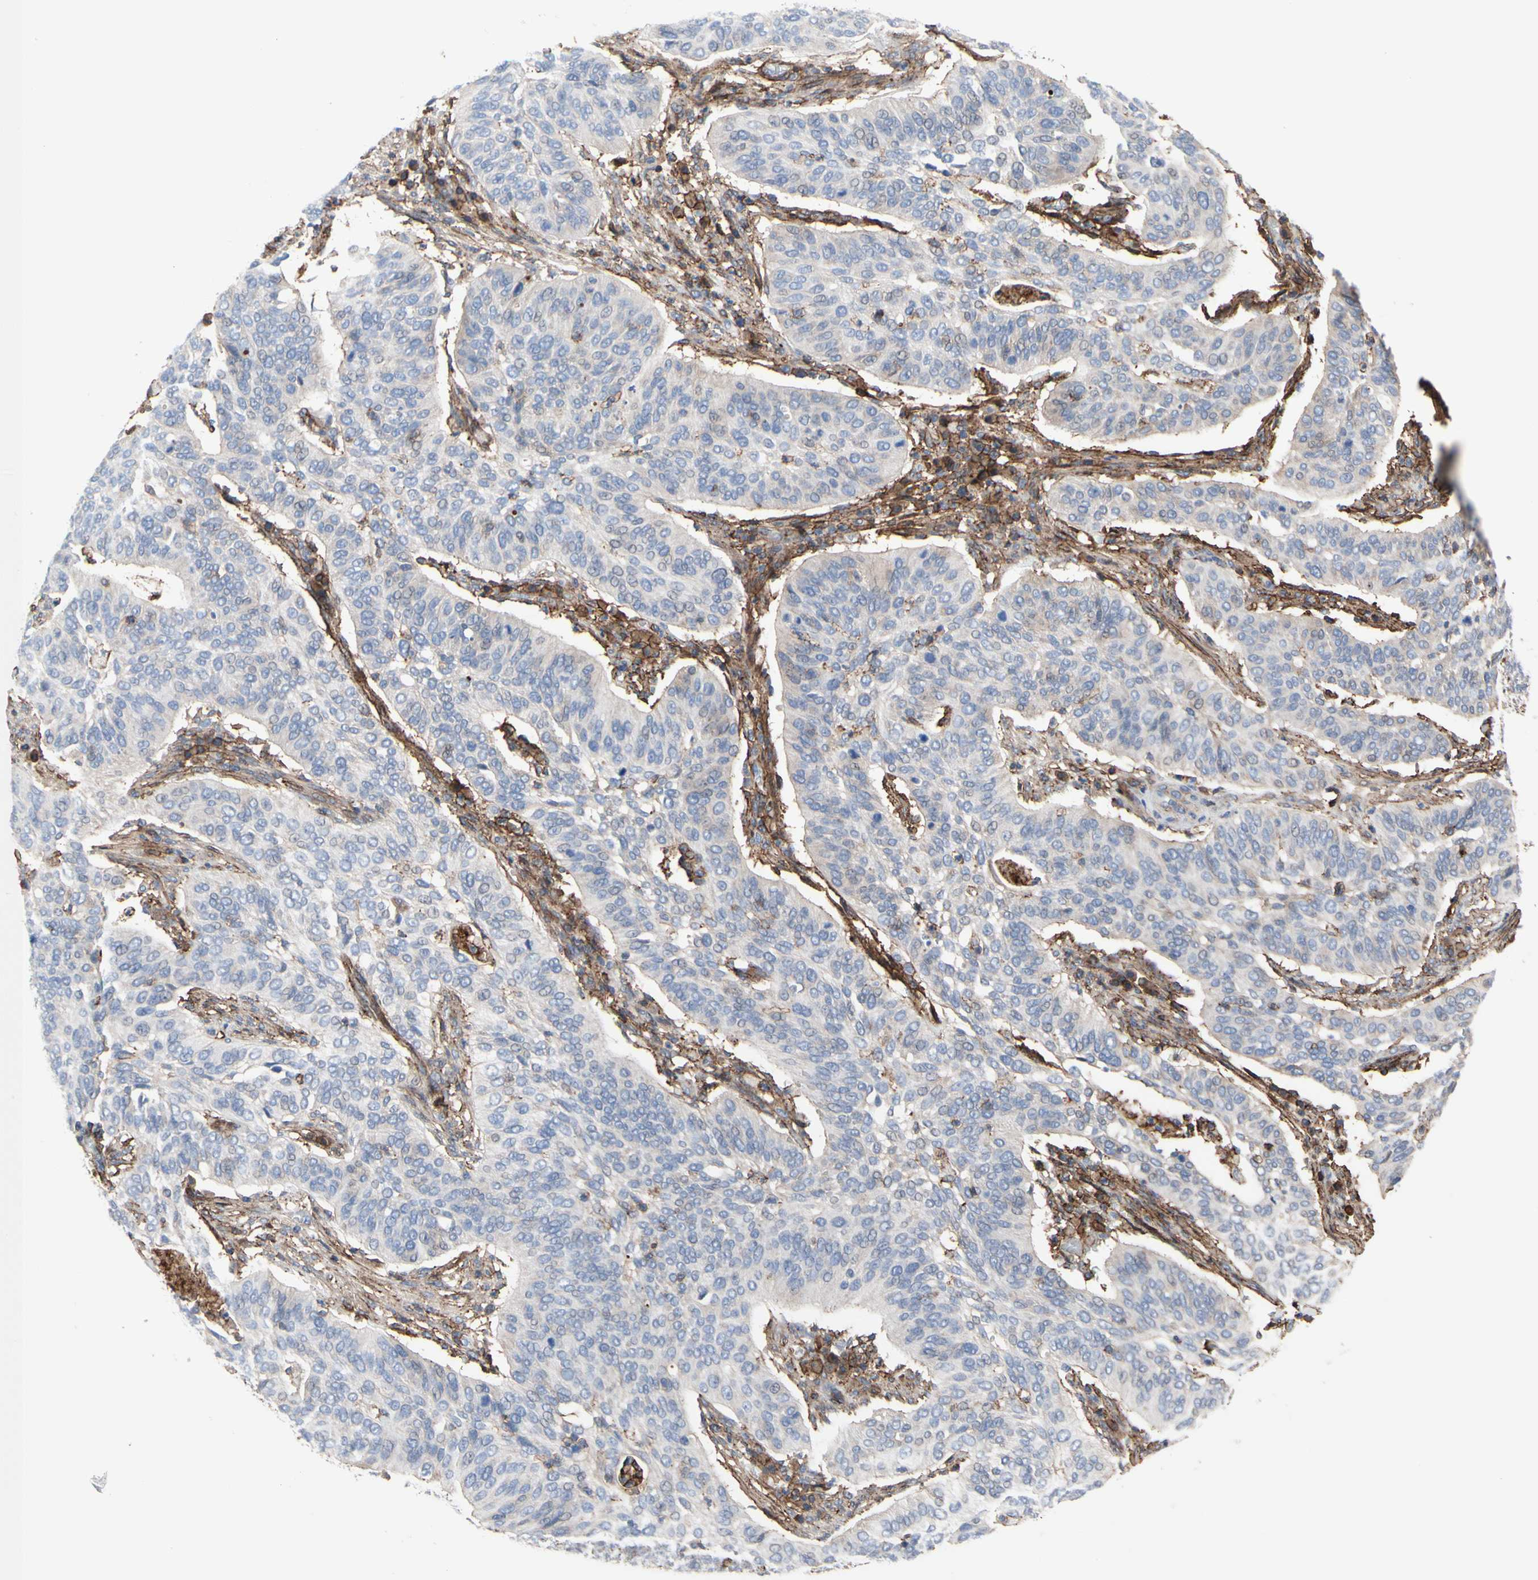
{"staining": {"intensity": "negative", "quantity": "none", "location": "none"}, "tissue": "cervical cancer", "cell_type": "Tumor cells", "image_type": "cancer", "snomed": [{"axis": "morphology", "description": "Squamous cell carcinoma, NOS"}, {"axis": "topography", "description": "Cervix"}], "caption": "IHC of cervical cancer (squamous cell carcinoma) exhibits no expression in tumor cells.", "gene": "ANXA6", "patient": {"sex": "female", "age": 39}}